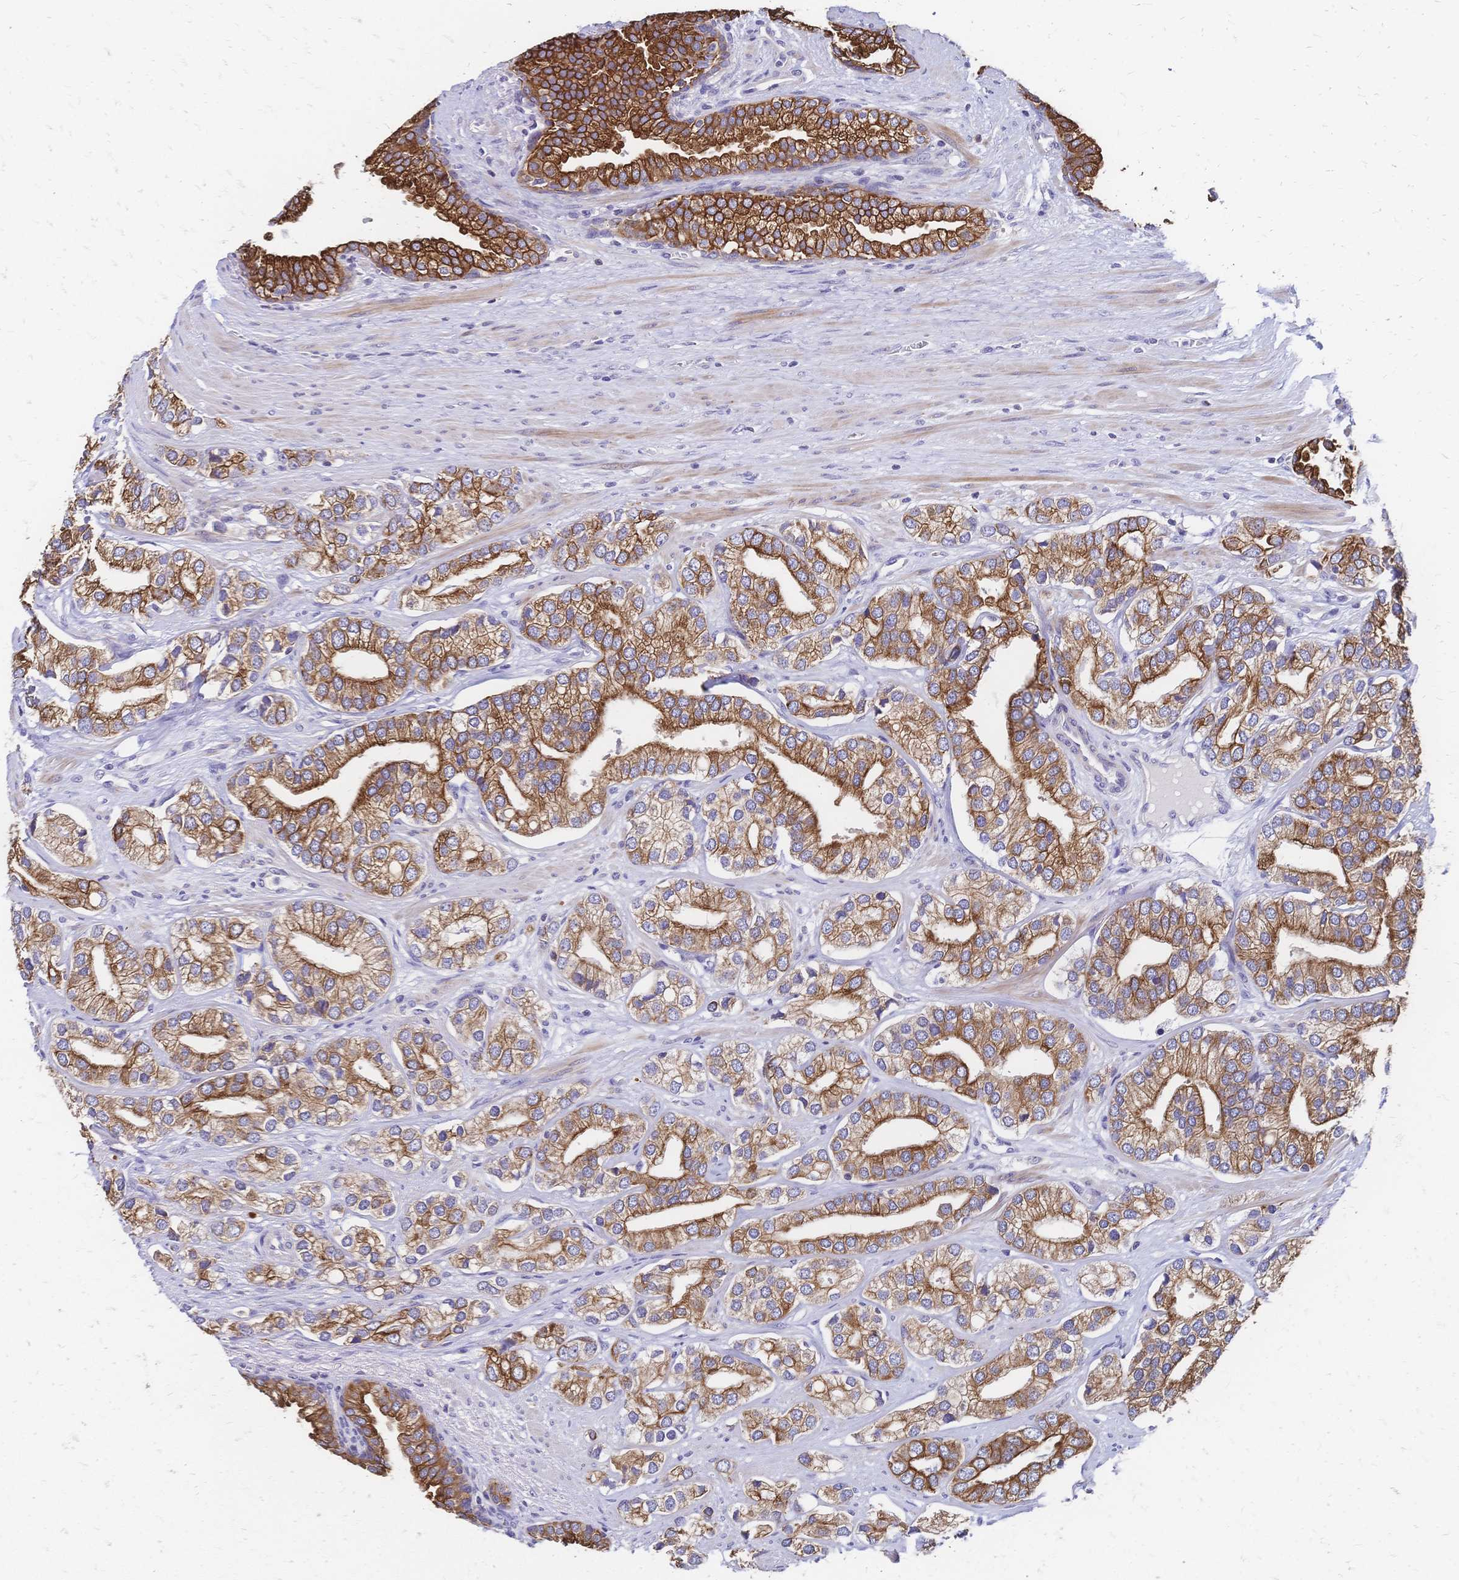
{"staining": {"intensity": "strong", "quantity": ">75%", "location": "cytoplasmic/membranous"}, "tissue": "prostate cancer", "cell_type": "Tumor cells", "image_type": "cancer", "snomed": [{"axis": "morphology", "description": "Adenocarcinoma, High grade"}, {"axis": "topography", "description": "Prostate"}], "caption": "There is high levels of strong cytoplasmic/membranous staining in tumor cells of prostate cancer (adenocarcinoma (high-grade)), as demonstrated by immunohistochemical staining (brown color).", "gene": "DTNB", "patient": {"sex": "male", "age": 58}}